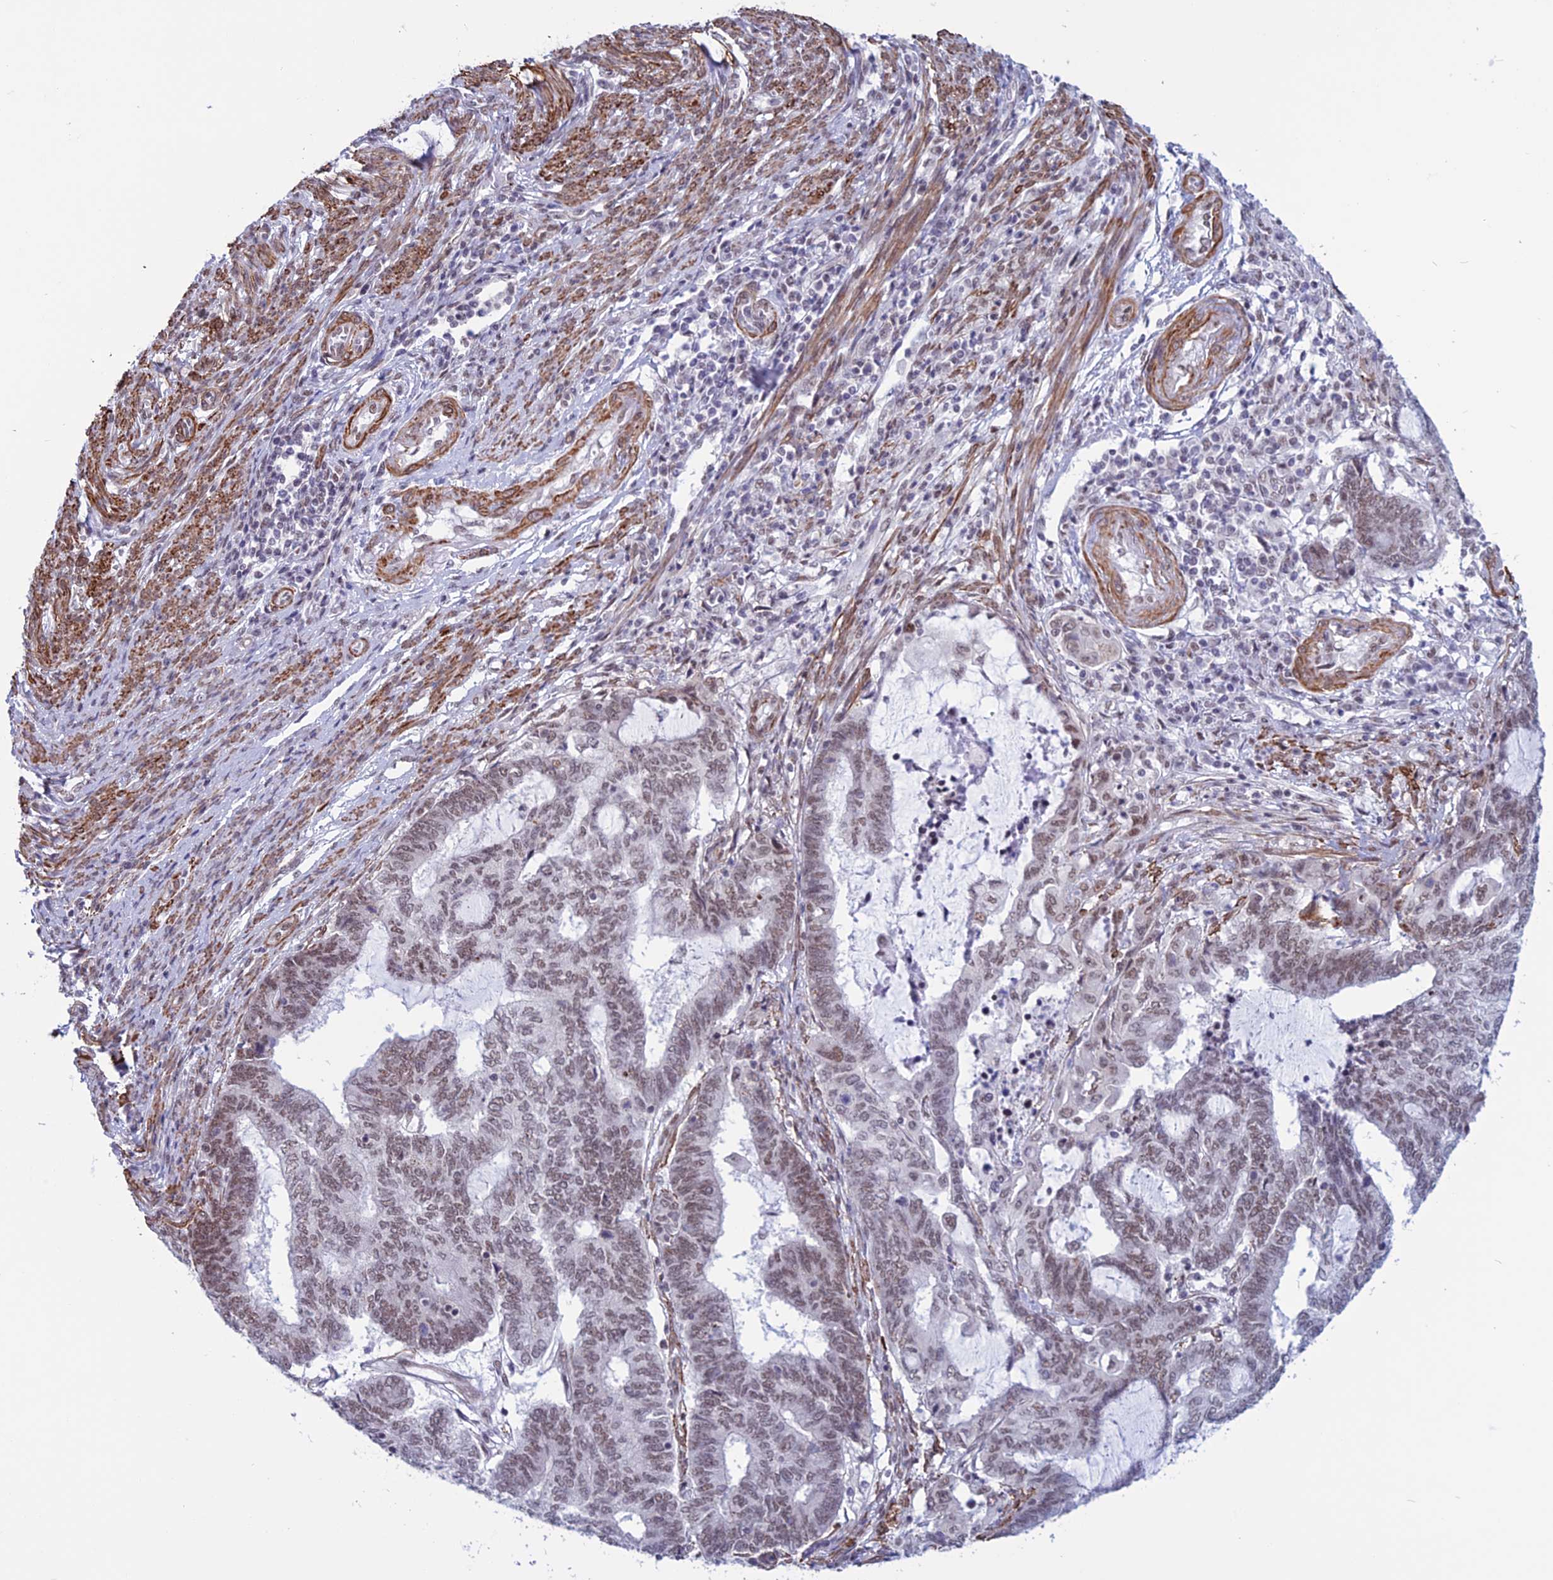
{"staining": {"intensity": "moderate", "quantity": ">75%", "location": "nuclear"}, "tissue": "endometrial cancer", "cell_type": "Tumor cells", "image_type": "cancer", "snomed": [{"axis": "morphology", "description": "Adenocarcinoma, NOS"}, {"axis": "topography", "description": "Uterus"}, {"axis": "topography", "description": "Endometrium"}], "caption": "DAB (3,3'-diaminobenzidine) immunohistochemical staining of endometrial cancer demonstrates moderate nuclear protein expression in approximately >75% of tumor cells. (IHC, brightfield microscopy, high magnification).", "gene": "U2AF1", "patient": {"sex": "female", "age": 70}}